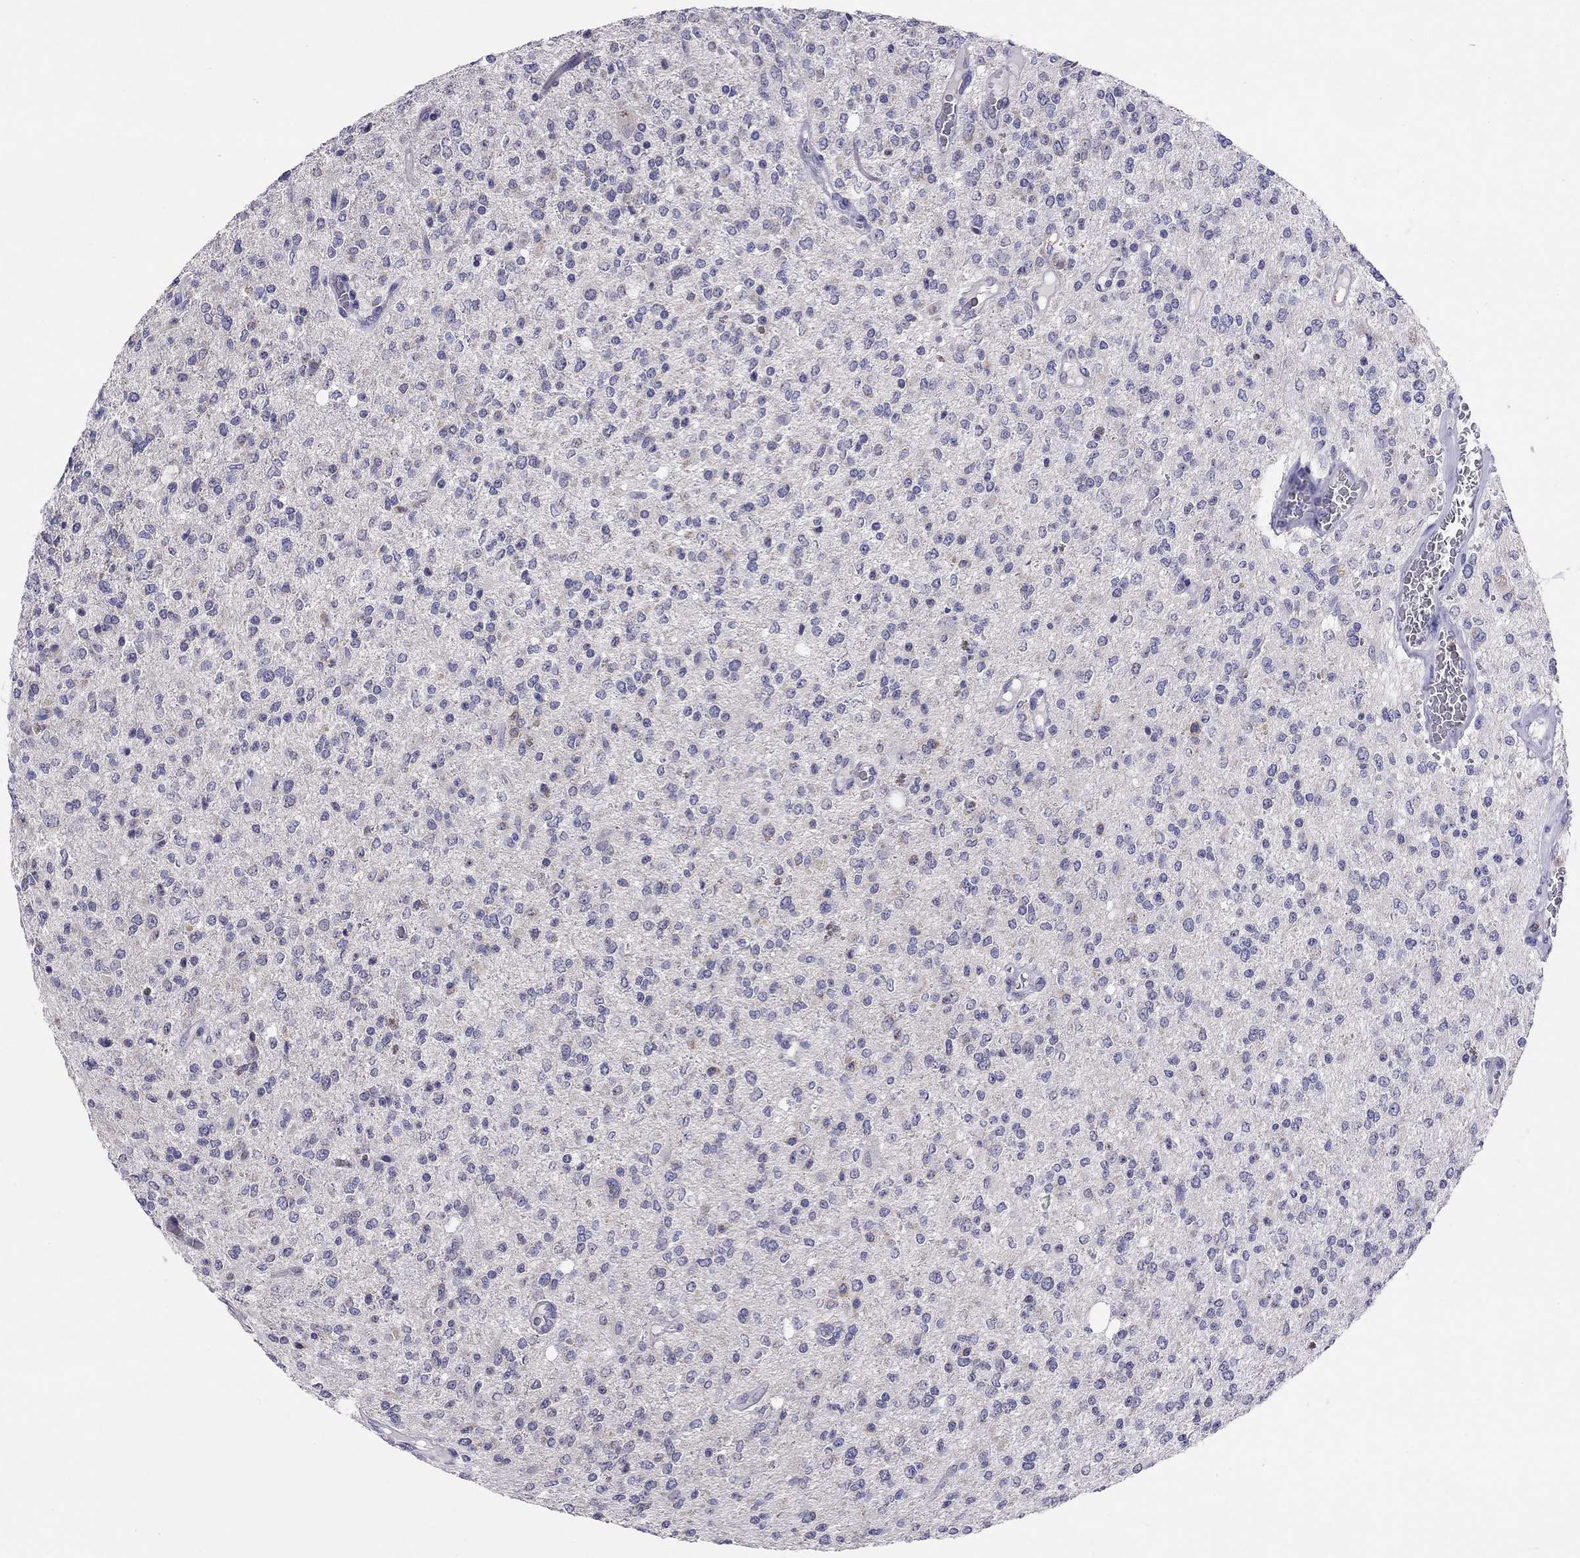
{"staining": {"intensity": "negative", "quantity": "none", "location": "none"}, "tissue": "glioma", "cell_type": "Tumor cells", "image_type": "cancer", "snomed": [{"axis": "morphology", "description": "Glioma, malignant, Low grade"}, {"axis": "topography", "description": "Brain"}], "caption": "Immunohistochemical staining of low-grade glioma (malignant) demonstrates no significant positivity in tumor cells. Nuclei are stained in blue.", "gene": "CITED1", "patient": {"sex": "male", "age": 67}}